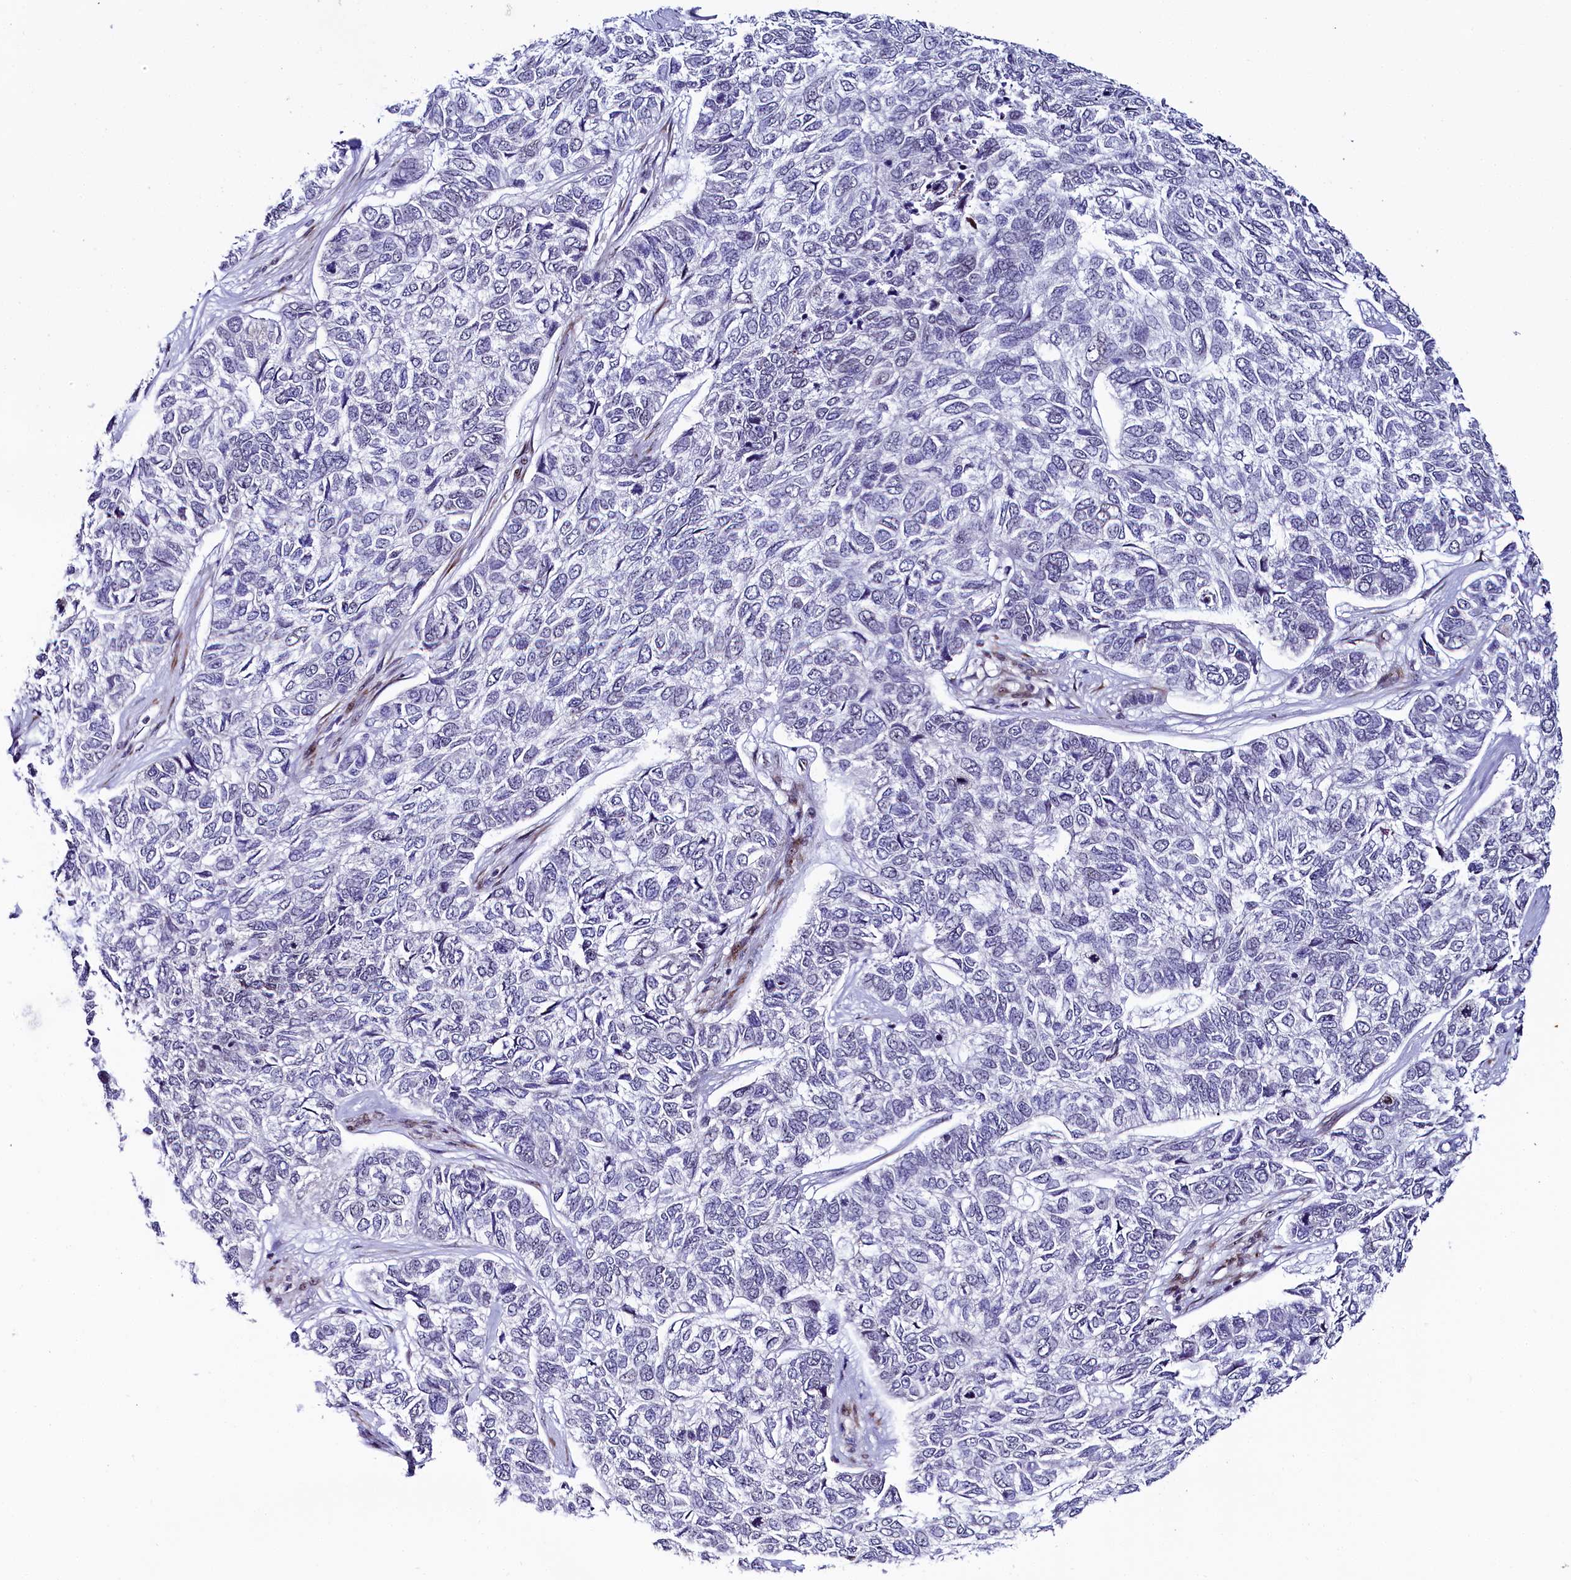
{"staining": {"intensity": "negative", "quantity": "none", "location": "none"}, "tissue": "skin cancer", "cell_type": "Tumor cells", "image_type": "cancer", "snomed": [{"axis": "morphology", "description": "Basal cell carcinoma"}, {"axis": "topography", "description": "Skin"}], "caption": "An IHC photomicrograph of skin cancer (basal cell carcinoma) is shown. There is no staining in tumor cells of skin cancer (basal cell carcinoma). (DAB immunohistochemistry visualized using brightfield microscopy, high magnification).", "gene": "TCOF1", "patient": {"sex": "female", "age": 65}}